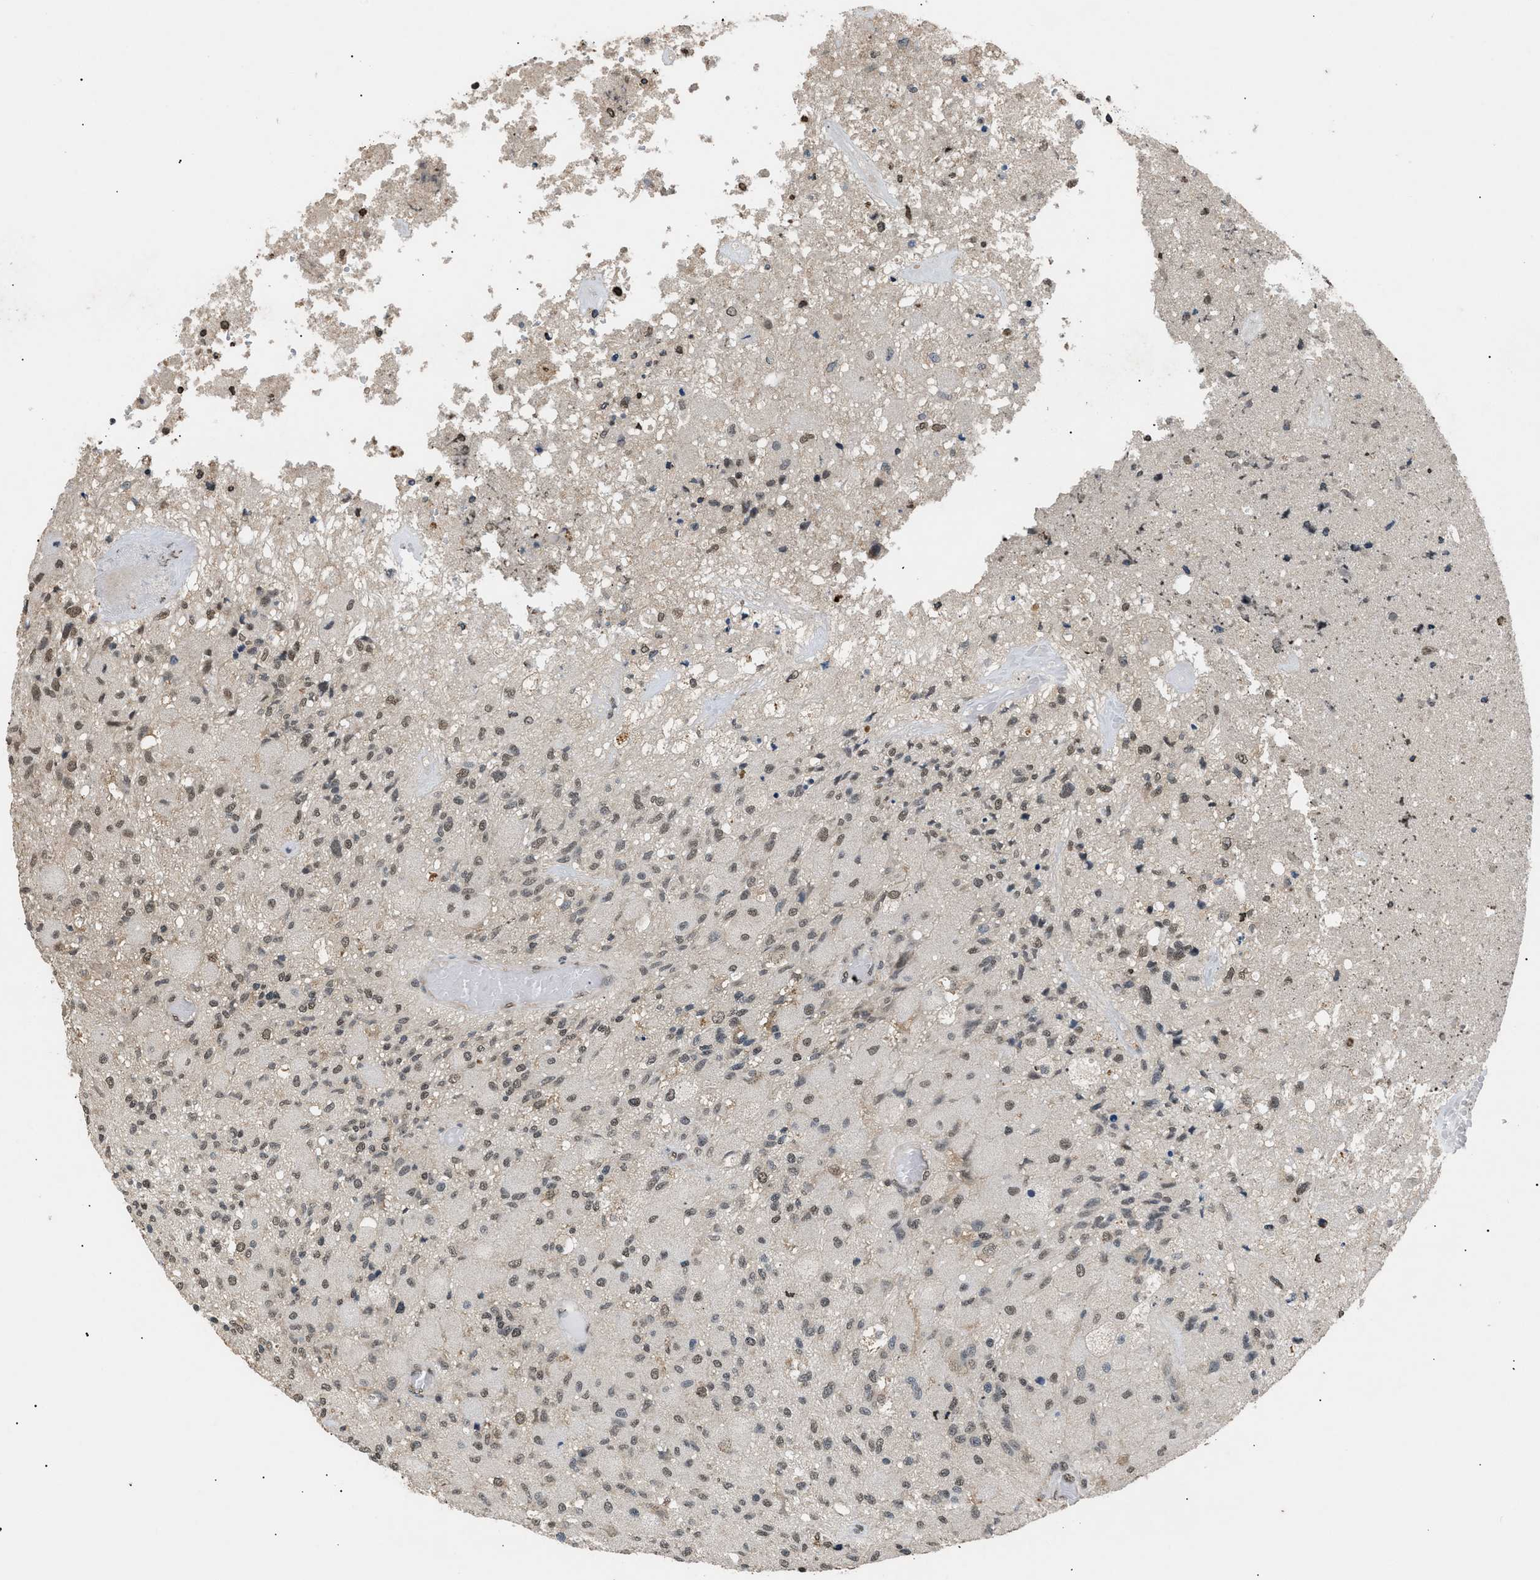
{"staining": {"intensity": "weak", "quantity": ">75%", "location": "nuclear"}, "tissue": "glioma", "cell_type": "Tumor cells", "image_type": "cancer", "snomed": [{"axis": "morphology", "description": "Normal tissue, NOS"}, {"axis": "morphology", "description": "Glioma, malignant, High grade"}, {"axis": "topography", "description": "Cerebral cortex"}], "caption": "Glioma tissue demonstrates weak nuclear positivity in approximately >75% of tumor cells, visualized by immunohistochemistry. The protein of interest is shown in brown color, while the nuclei are stained blue.", "gene": "RBM5", "patient": {"sex": "male", "age": 77}}